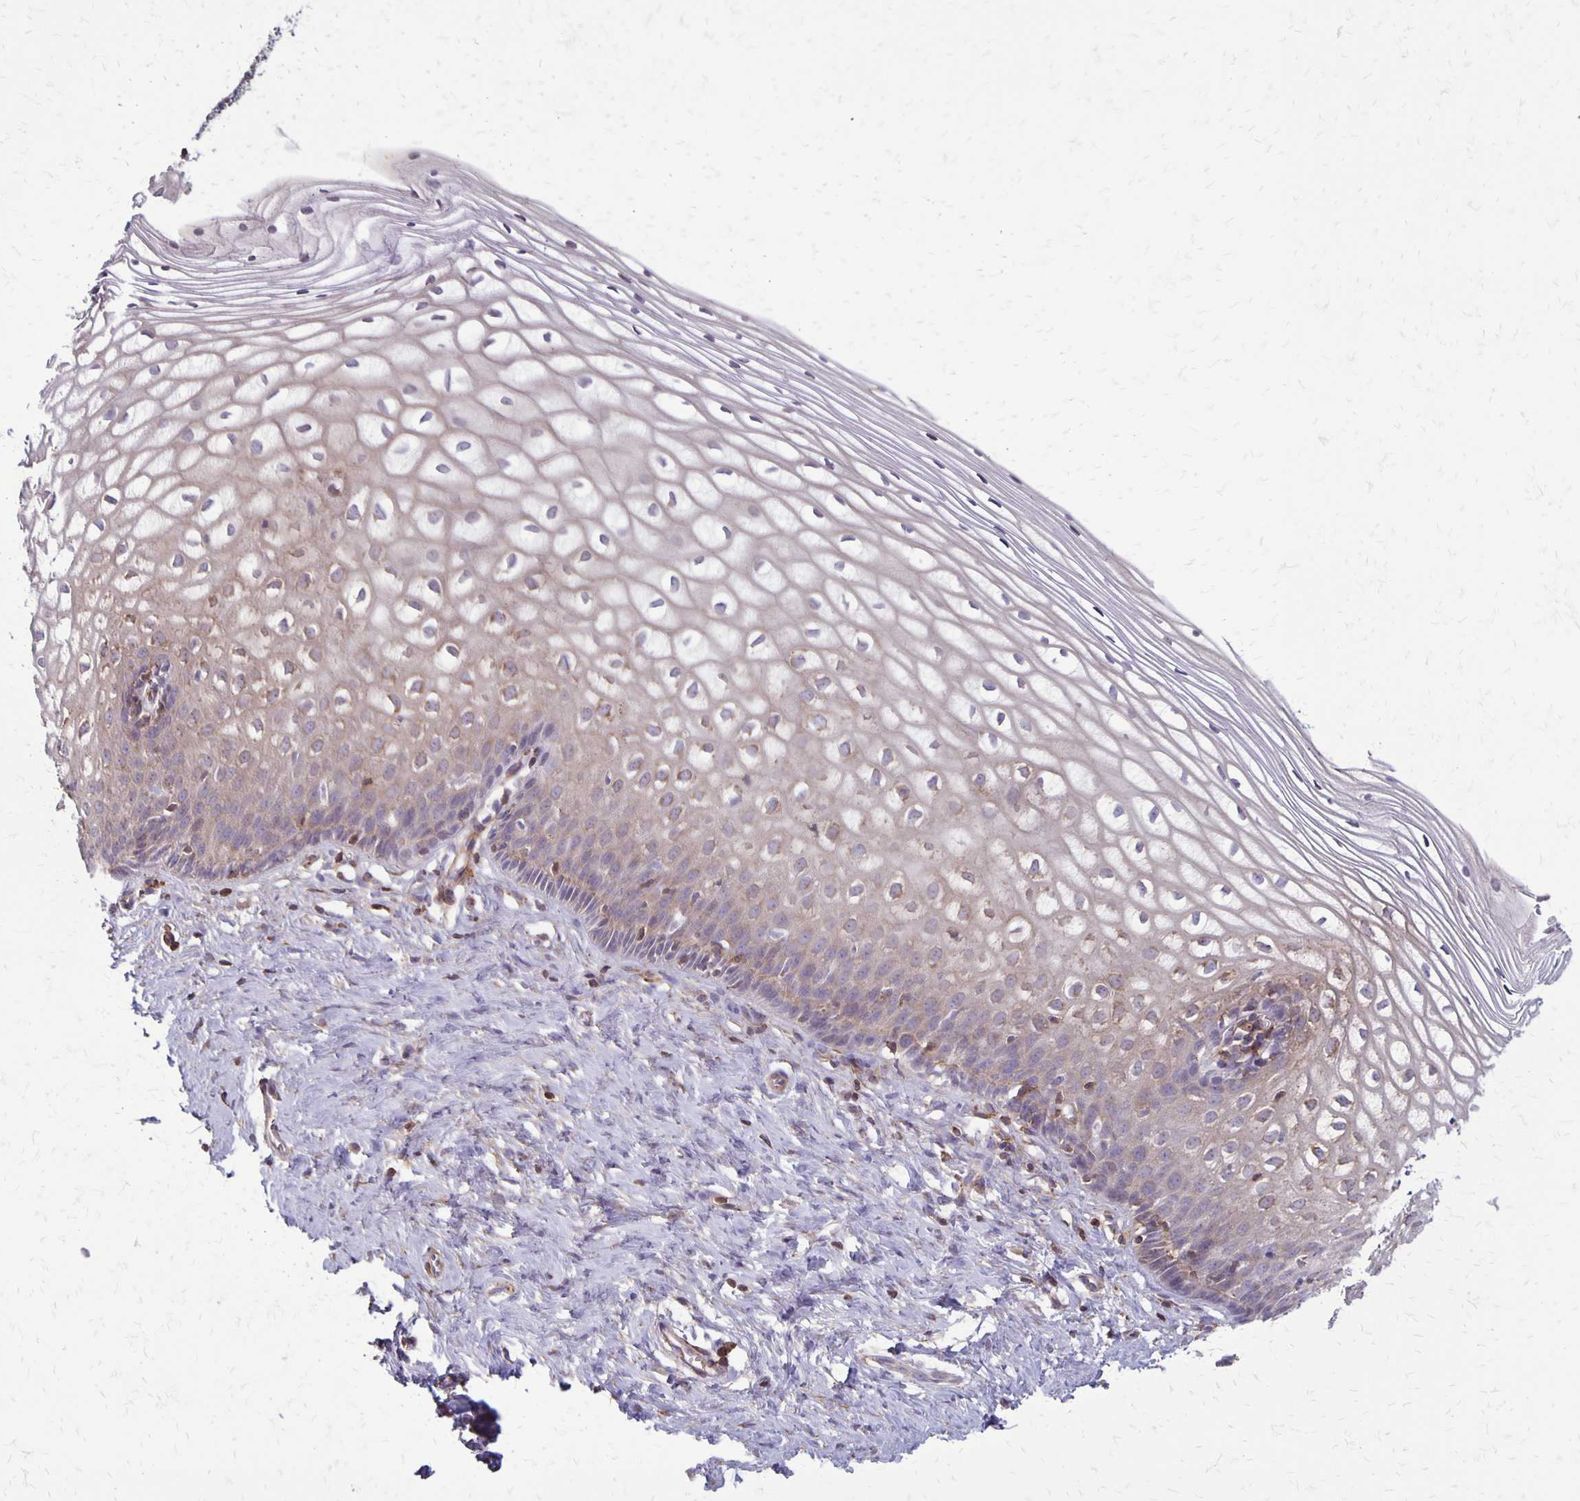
{"staining": {"intensity": "moderate", "quantity": "25%-75%", "location": "cytoplasmic/membranous"}, "tissue": "cervix", "cell_type": "Glandular cells", "image_type": "normal", "snomed": [{"axis": "morphology", "description": "Normal tissue, NOS"}, {"axis": "topography", "description": "Cervix"}], "caption": "Protein analysis of normal cervix exhibits moderate cytoplasmic/membranous expression in approximately 25%-75% of glandular cells.", "gene": "SEPTIN5", "patient": {"sex": "female", "age": 36}}